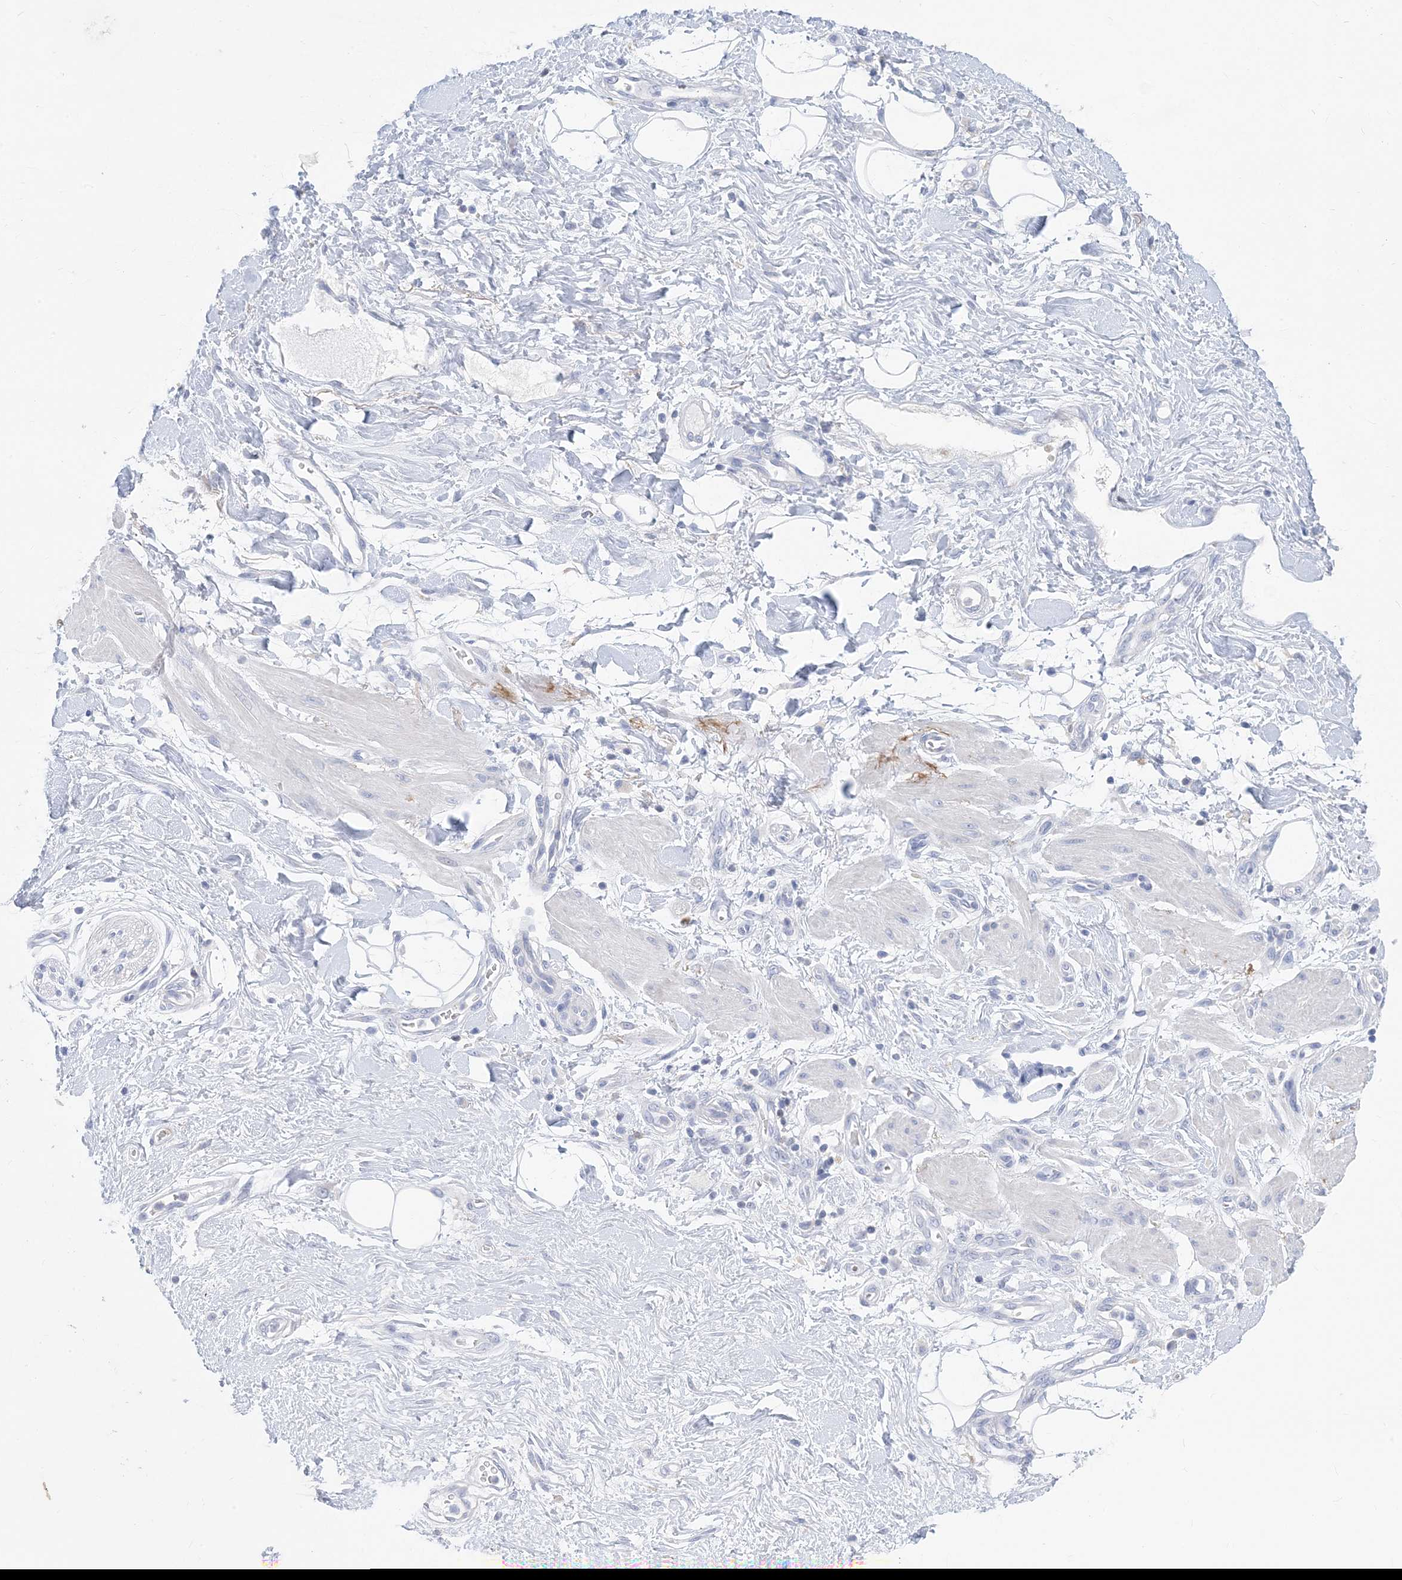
{"staining": {"intensity": "negative", "quantity": "none", "location": "none"}, "tissue": "adipose tissue", "cell_type": "Adipocytes", "image_type": "normal", "snomed": [{"axis": "morphology", "description": "Normal tissue, NOS"}, {"axis": "morphology", "description": "Adenocarcinoma, NOS"}, {"axis": "topography", "description": "Pancreas"}, {"axis": "topography", "description": "Peripheral nerve tissue"}], "caption": "Adipocytes show no significant protein staining in benign adipose tissue. Nuclei are stained in blue.", "gene": "SH3YL1", "patient": {"sex": "male", "age": 59}}